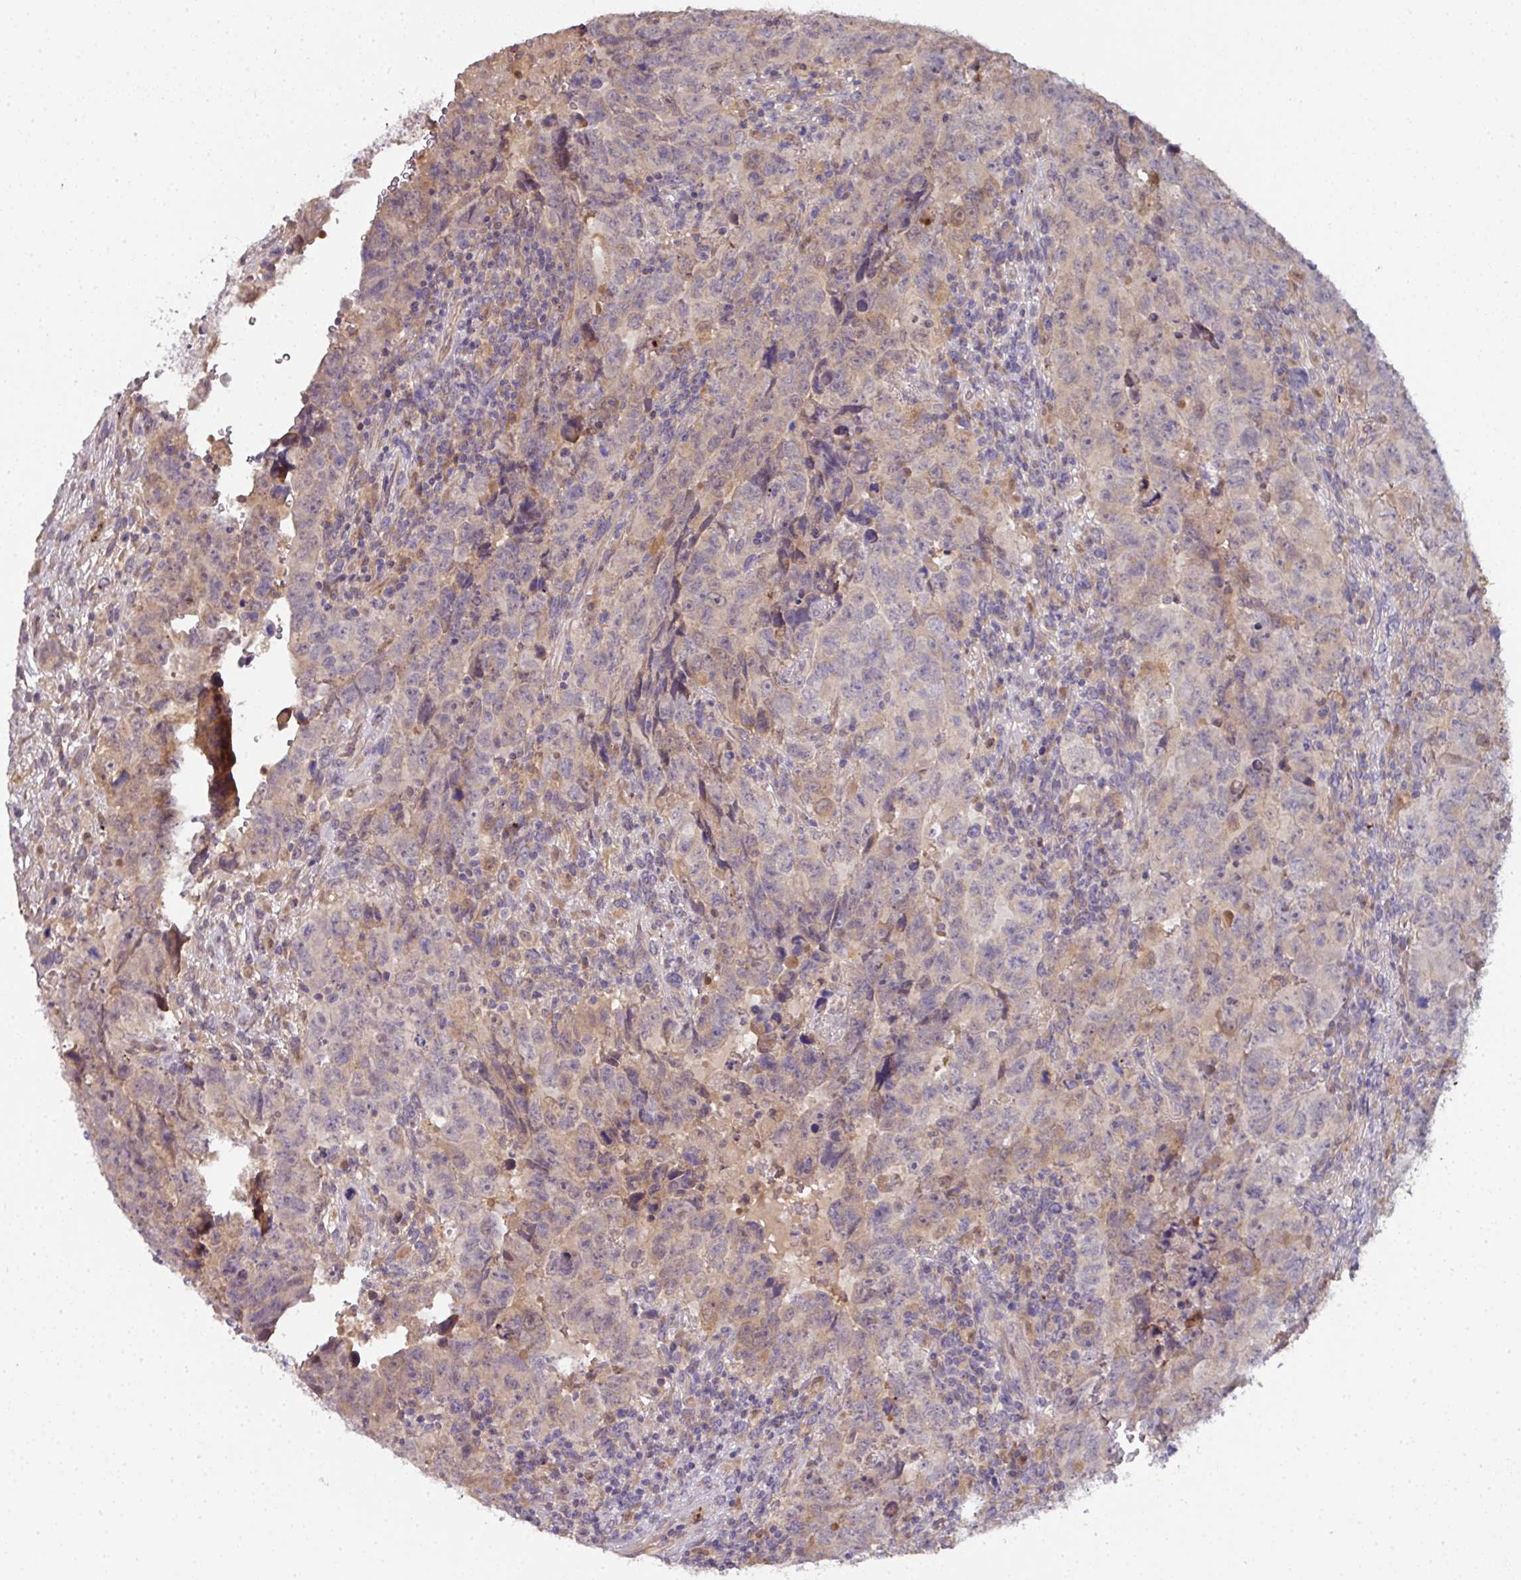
{"staining": {"intensity": "weak", "quantity": "<25%", "location": "cytoplasmic/membranous"}, "tissue": "testis cancer", "cell_type": "Tumor cells", "image_type": "cancer", "snomed": [{"axis": "morphology", "description": "Carcinoma, Embryonal, NOS"}, {"axis": "topography", "description": "Testis"}], "caption": "Photomicrograph shows no significant protein positivity in tumor cells of embryonal carcinoma (testis).", "gene": "CTDSP2", "patient": {"sex": "male", "age": 24}}